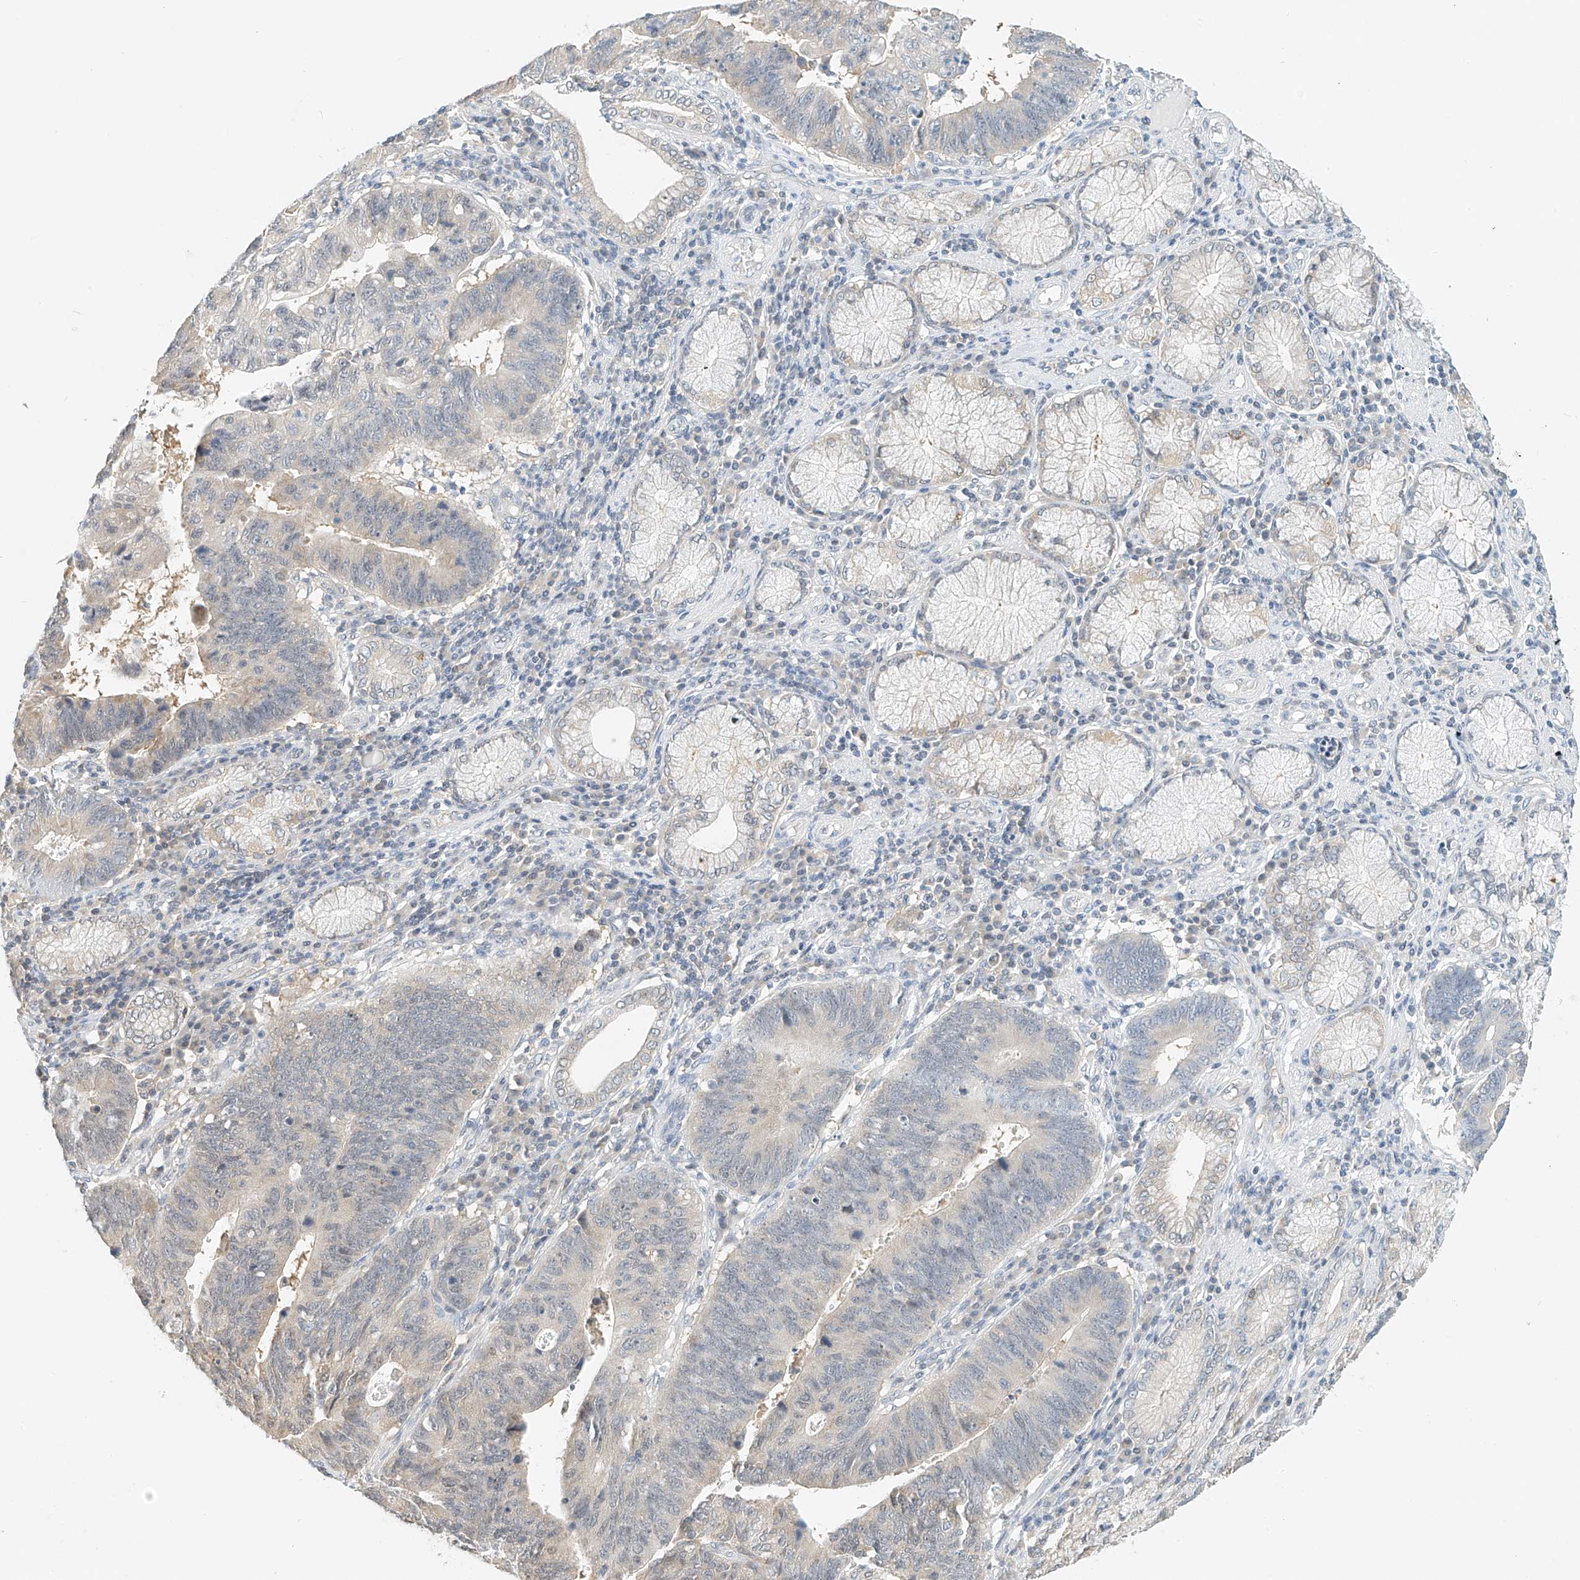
{"staining": {"intensity": "negative", "quantity": "none", "location": "none"}, "tissue": "stomach cancer", "cell_type": "Tumor cells", "image_type": "cancer", "snomed": [{"axis": "morphology", "description": "Adenocarcinoma, NOS"}, {"axis": "topography", "description": "Stomach"}], "caption": "High power microscopy image of an IHC histopathology image of stomach cancer (adenocarcinoma), revealing no significant positivity in tumor cells.", "gene": "PPA2", "patient": {"sex": "male", "age": 59}}